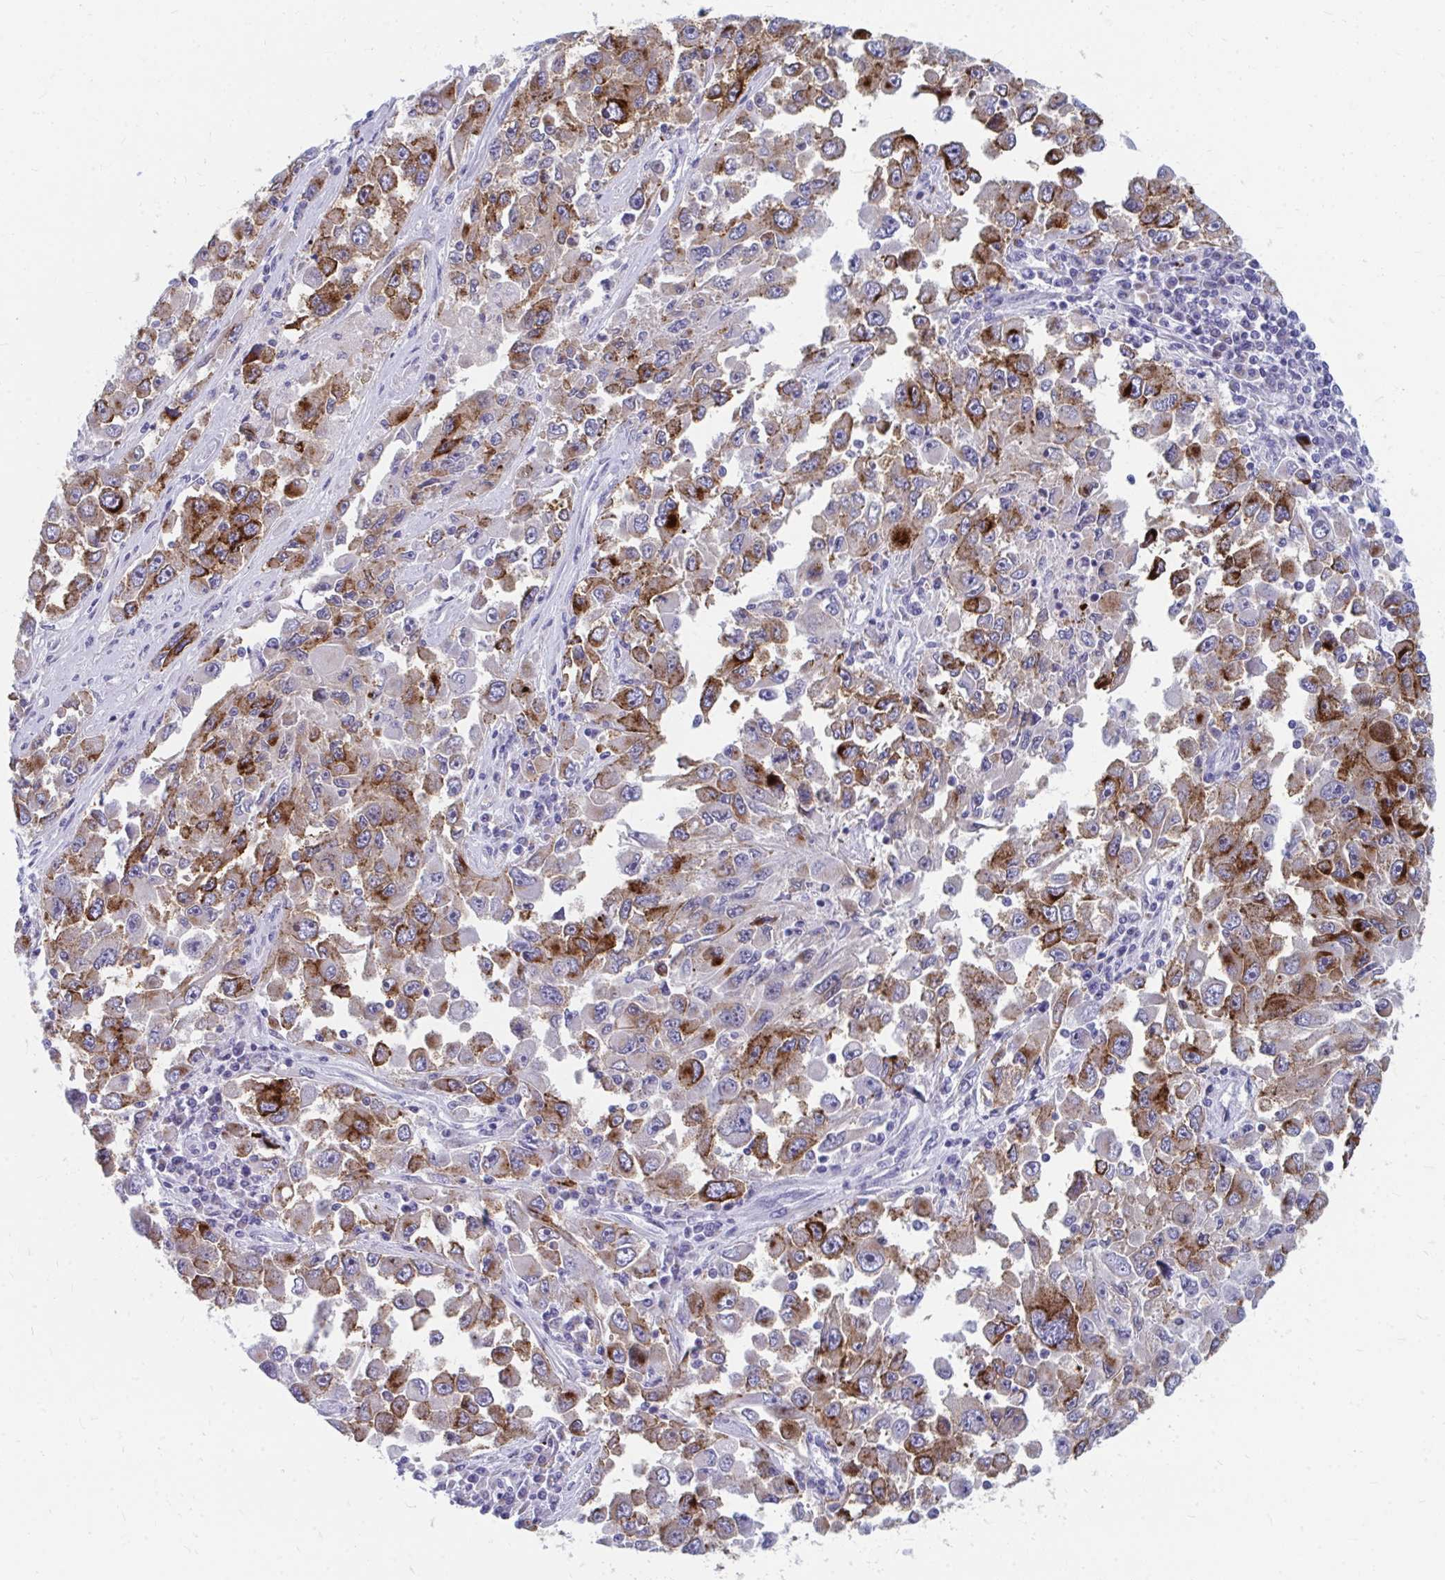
{"staining": {"intensity": "strong", "quantity": ">75%", "location": "cytoplasmic/membranous"}, "tissue": "melanoma", "cell_type": "Tumor cells", "image_type": "cancer", "snomed": [{"axis": "morphology", "description": "Malignant melanoma, Metastatic site"}, {"axis": "topography", "description": "Lymph node"}], "caption": "Approximately >75% of tumor cells in malignant melanoma (metastatic site) show strong cytoplasmic/membranous protein expression as visualized by brown immunohistochemical staining.", "gene": "PABIR3", "patient": {"sex": "female", "age": 67}}